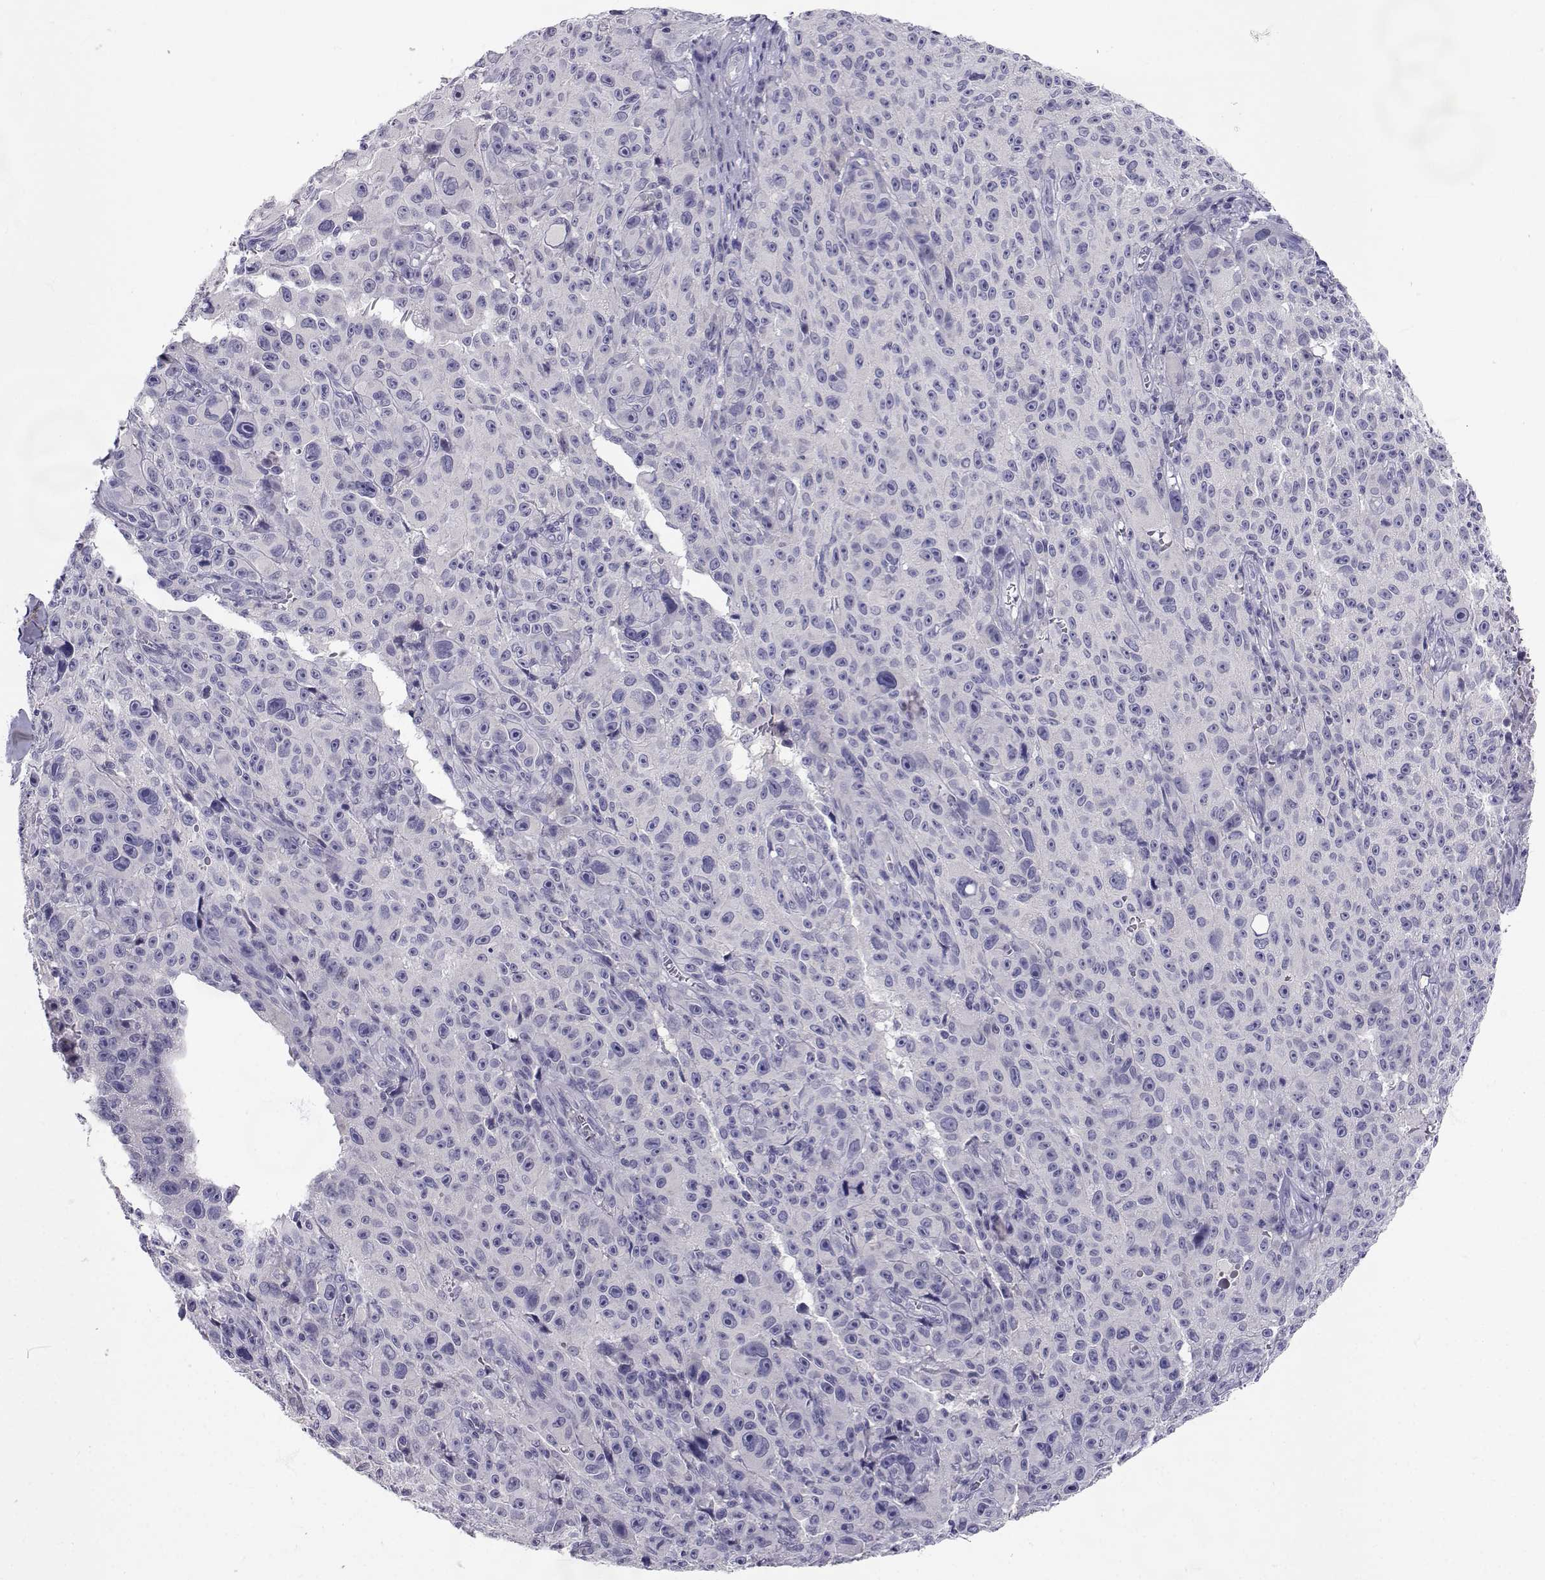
{"staining": {"intensity": "negative", "quantity": "none", "location": "none"}, "tissue": "melanoma", "cell_type": "Tumor cells", "image_type": "cancer", "snomed": [{"axis": "morphology", "description": "Malignant melanoma, NOS"}, {"axis": "topography", "description": "Skin"}], "caption": "A high-resolution photomicrograph shows immunohistochemistry staining of melanoma, which demonstrates no significant positivity in tumor cells.", "gene": "SLC6A3", "patient": {"sex": "female", "age": 82}}